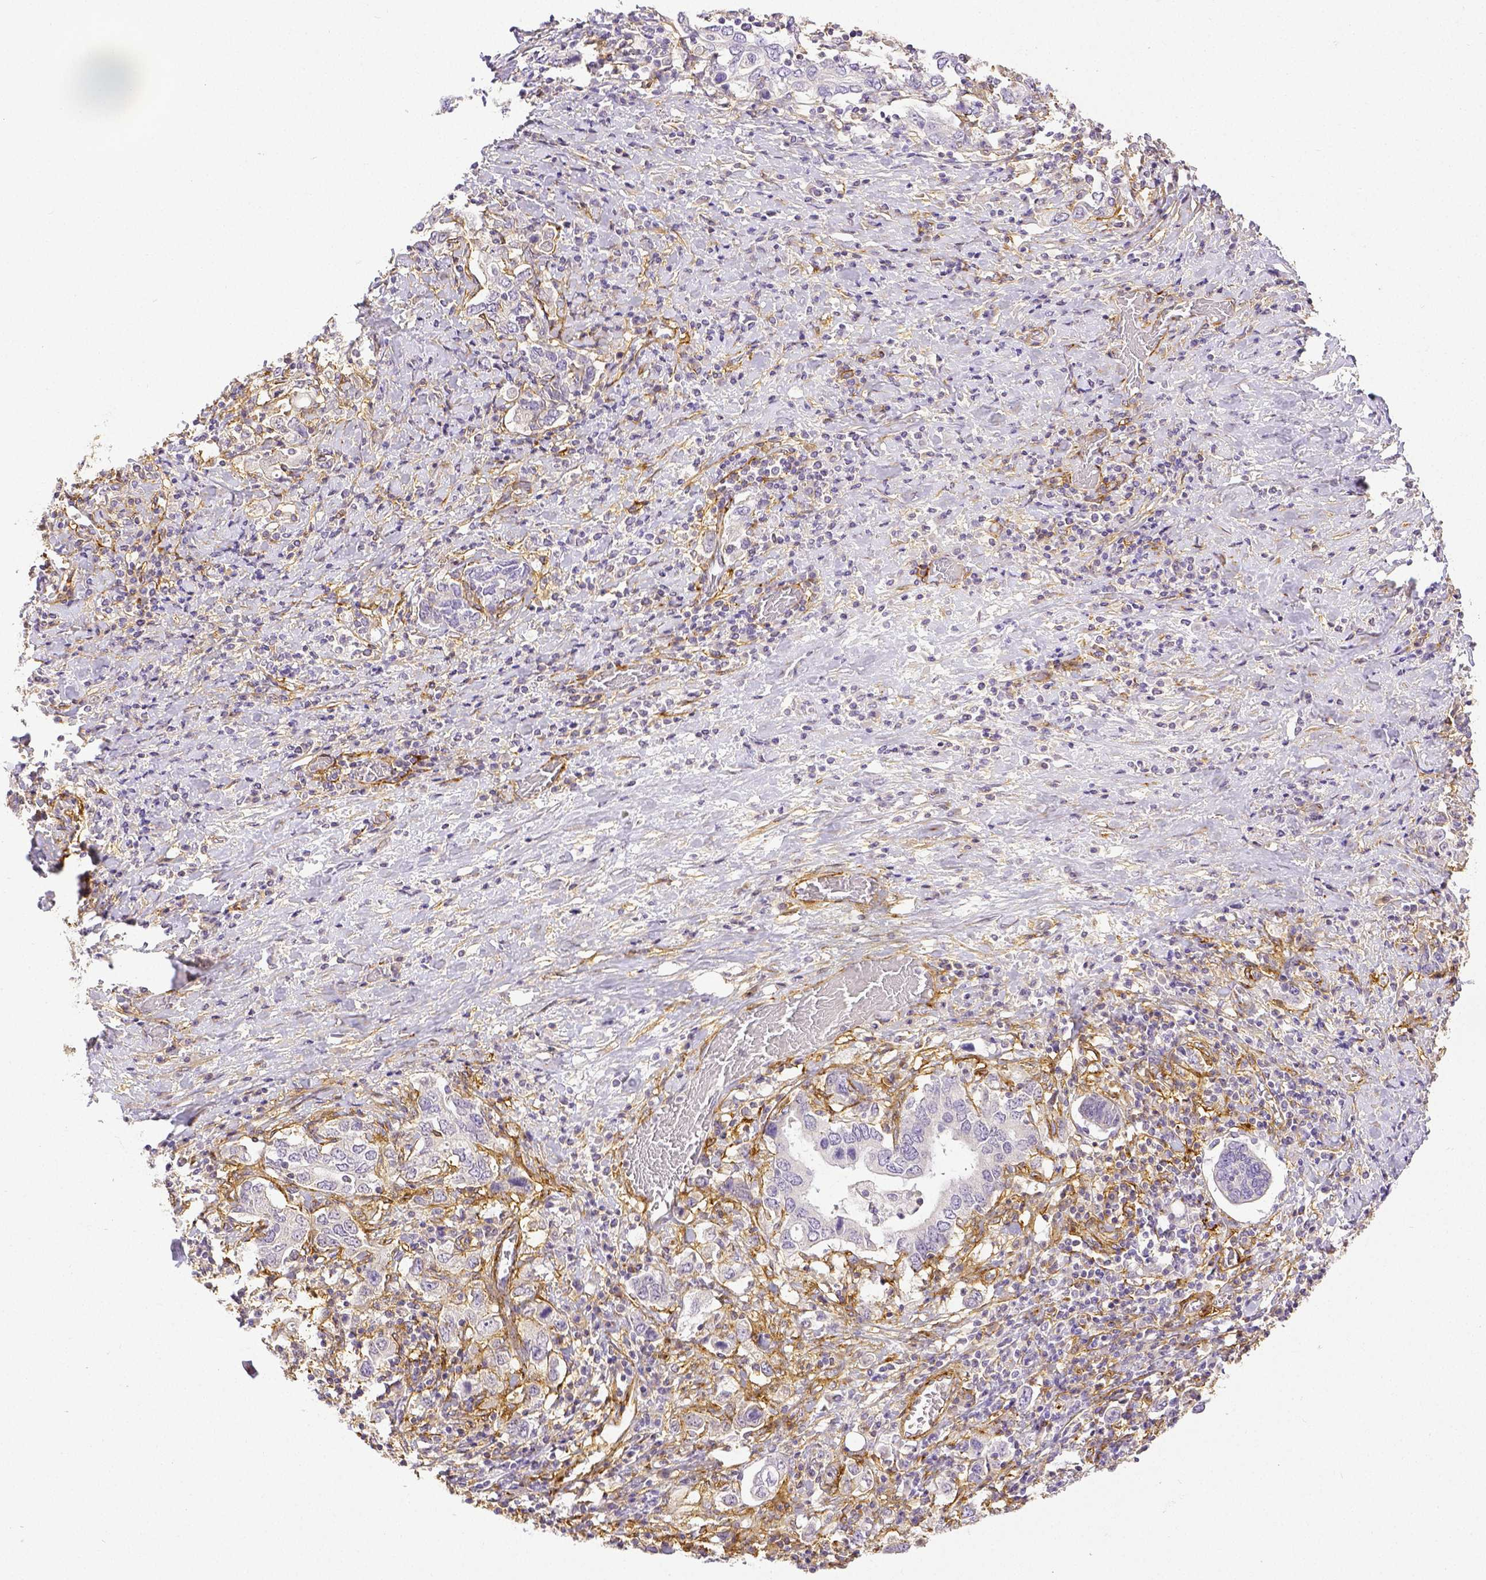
{"staining": {"intensity": "negative", "quantity": "none", "location": "none"}, "tissue": "stomach cancer", "cell_type": "Tumor cells", "image_type": "cancer", "snomed": [{"axis": "morphology", "description": "Adenocarcinoma, NOS"}, {"axis": "topography", "description": "Stomach, upper"}, {"axis": "topography", "description": "Stomach"}], "caption": "Stomach cancer was stained to show a protein in brown. There is no significant expression in tumor cells.", "gene": "THY1", "patient": {"sex": "male", "age": 62}}